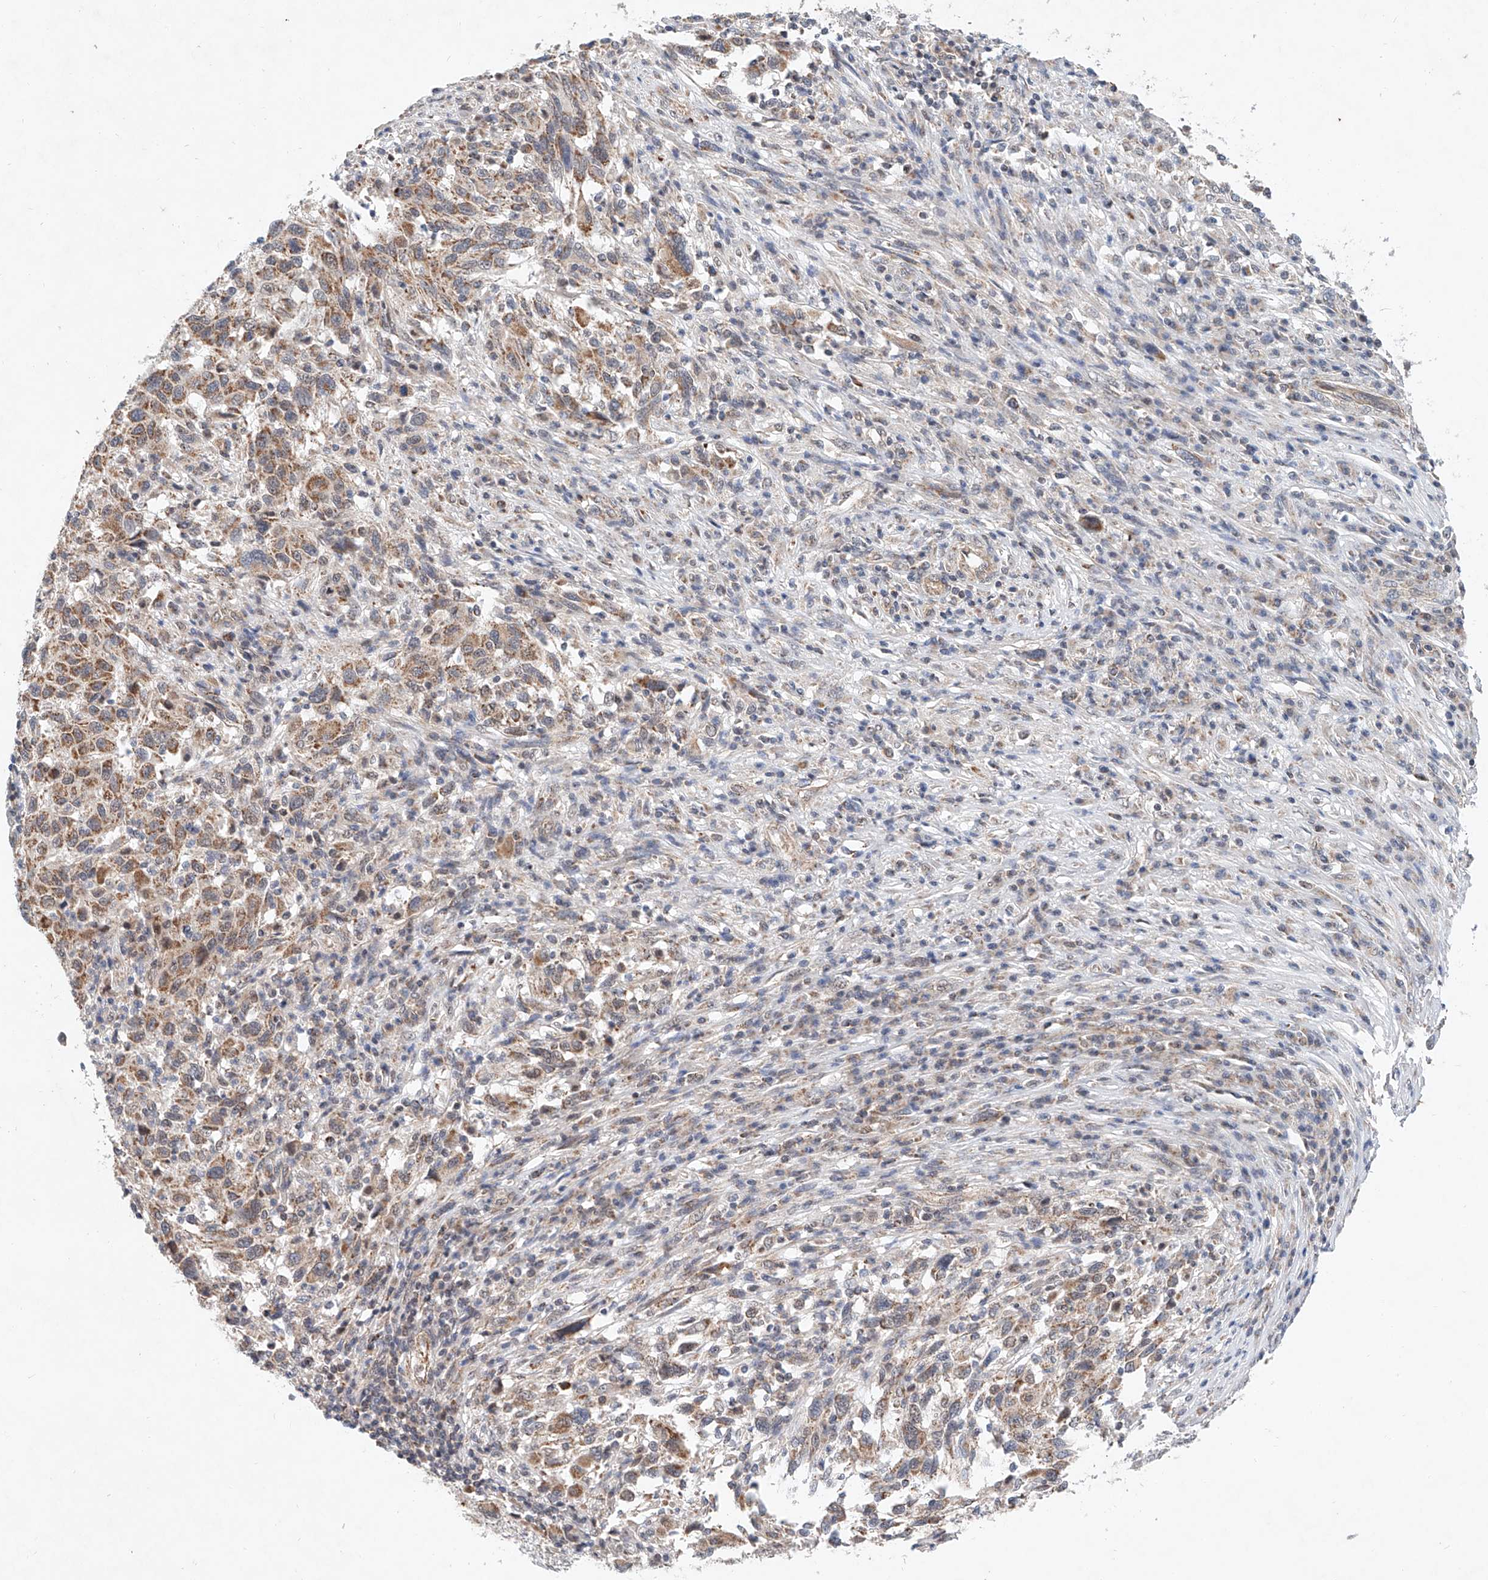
{"staining": {"intensity": "moderate", "quantity": ">75%", "location": "cytoplasmic/membranous"}, "tissue": "melanoma", "cell_type": "Tumor cells", "image_type": "cancer", "snomed": [{"axis": "morphology", "description": "Malignant melanoma, Metastatic site"}, {"axis": "topography", "description": "Lymph node"}], "caption": "The micrograph reveals staining of malignant melanoma (metastatic site), revealing moderate cytoplasmic/membranous protein staining (brown color) within tumor cells.", "gene": "FASTK", "patient": {"sex": "male", "age": 61}}